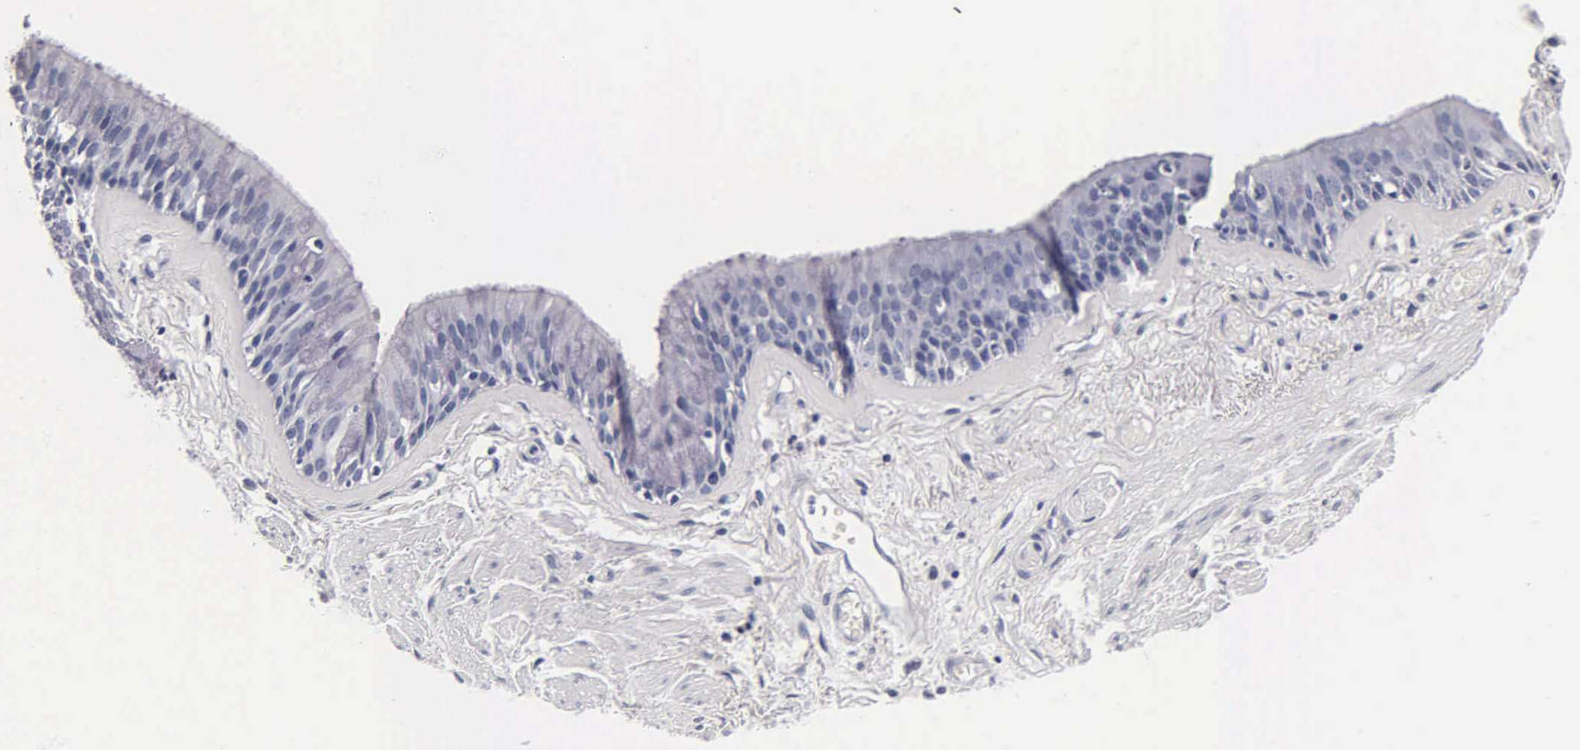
{"staining": {"intensity": "negative", "quantity": "none", "location": "none"}, "tissue": "bronchus", "cell_type": "Respiratory epithelial cells", "image_type": "normal", "snomed": [{"axis": "morphology", "description": "Normal tissue, NOS"}, {"axis": "topography", "description": "Bronchus"}, {"axis": "topography", "description": "Lung"}], "caption": "DAB (3,3'-diaminobenzidine) immunohistochemical staining of normal human bronchus exhibits no significant positivity in respiratory epithelial cells. Nuclei are stained in blue.", "gene": "ACP3", "patient": {"sex": "female", "age": 57}}